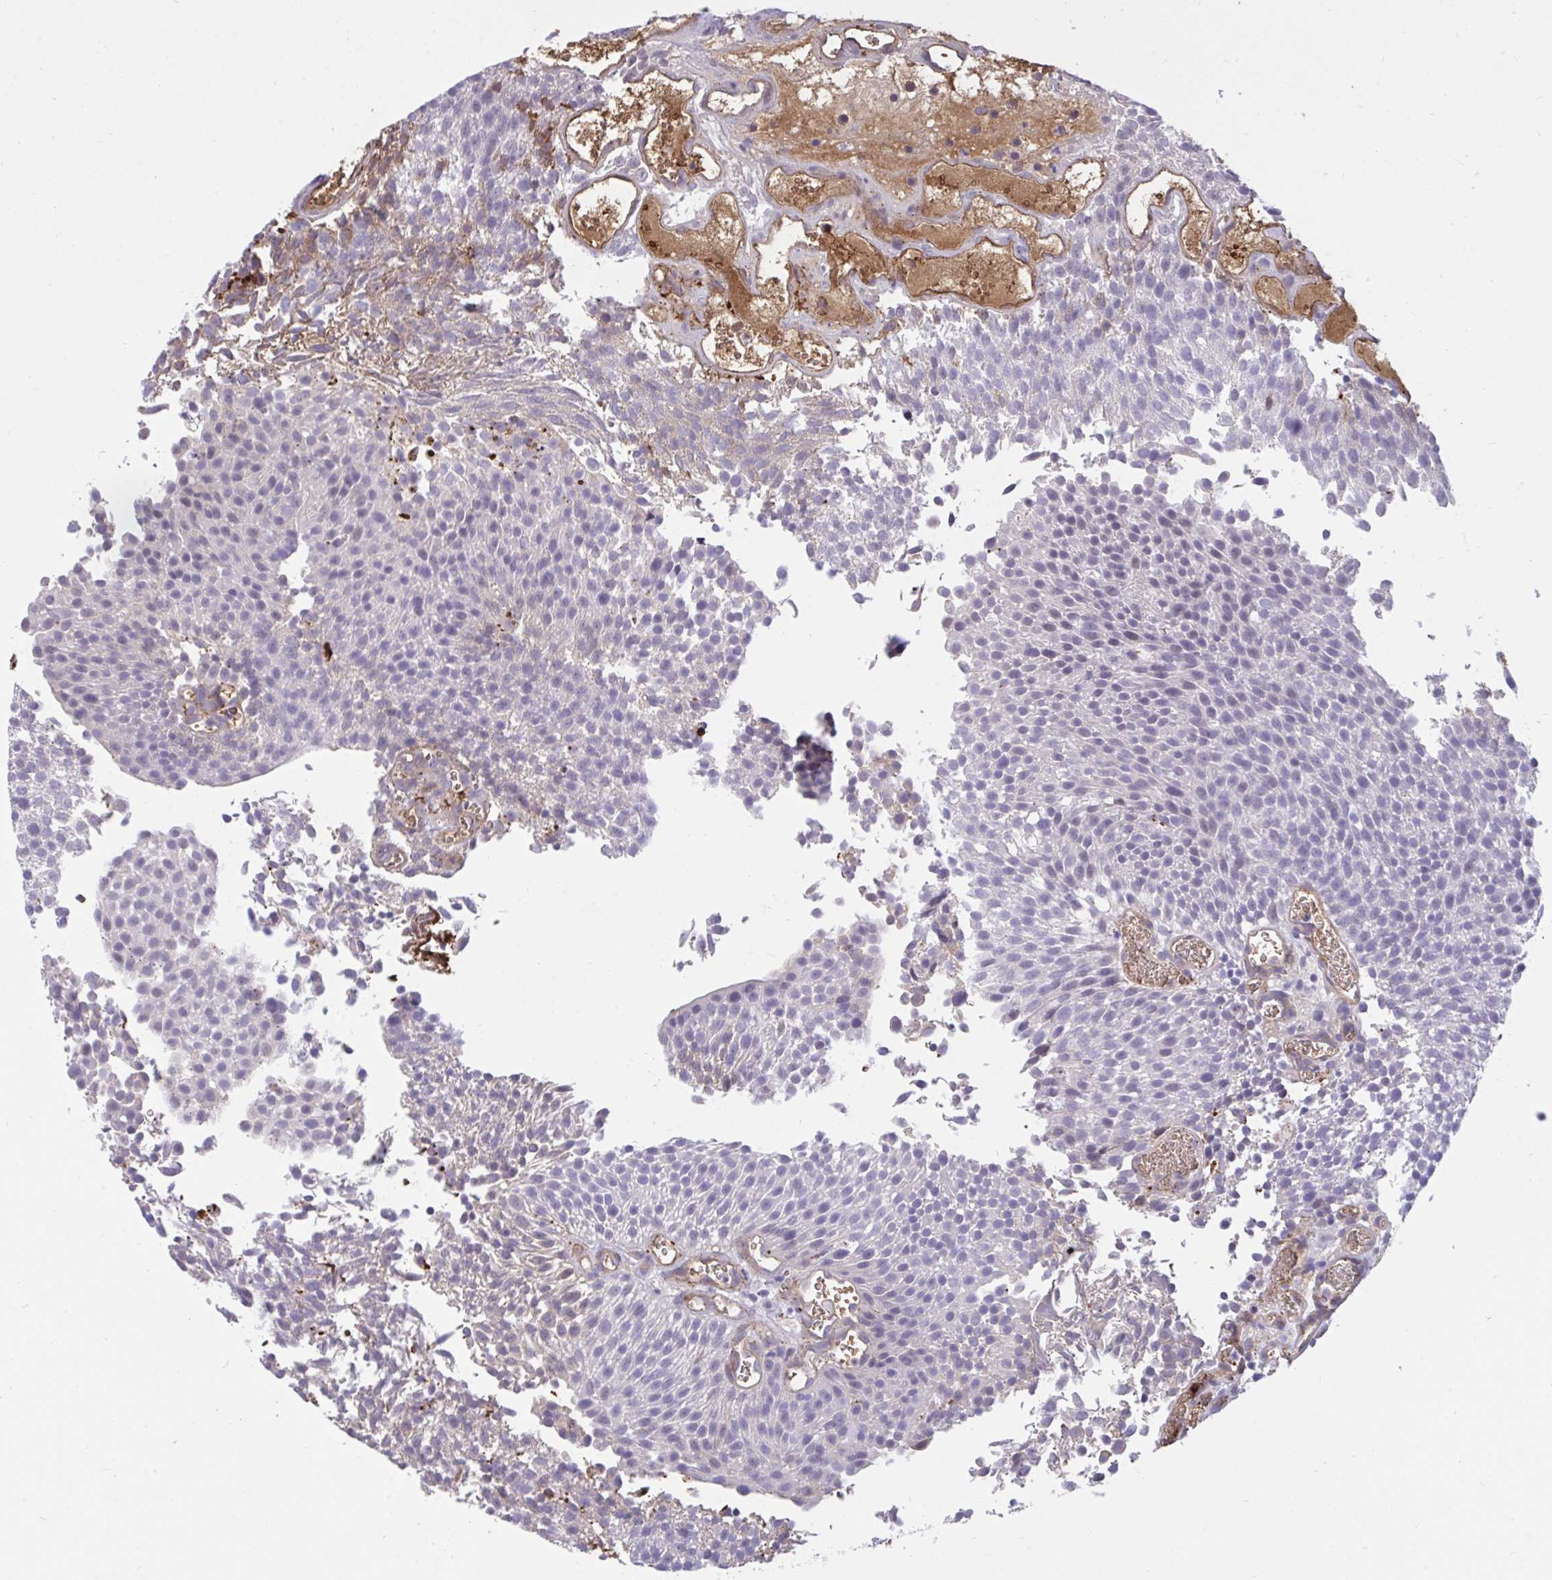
{"staining": {"intensity": "negative", "quantity": "none", "location": "none"}, "tissue": "urothelial cancer", "cell_type": "Tumor cells", "image_type": "cancer", "snomed": [{"axis": "morphology", "description": "Urothelial carcinoma, Low grade"}, {"axis": "topography", "description": "Urinary bladder"}], "caption": "Immunohistochemical staining of low-grade urothelial carcinoma displays no significant expression in tumor cells.", "gene": "F2", "patient": {"sex": "female", "age": 79}}